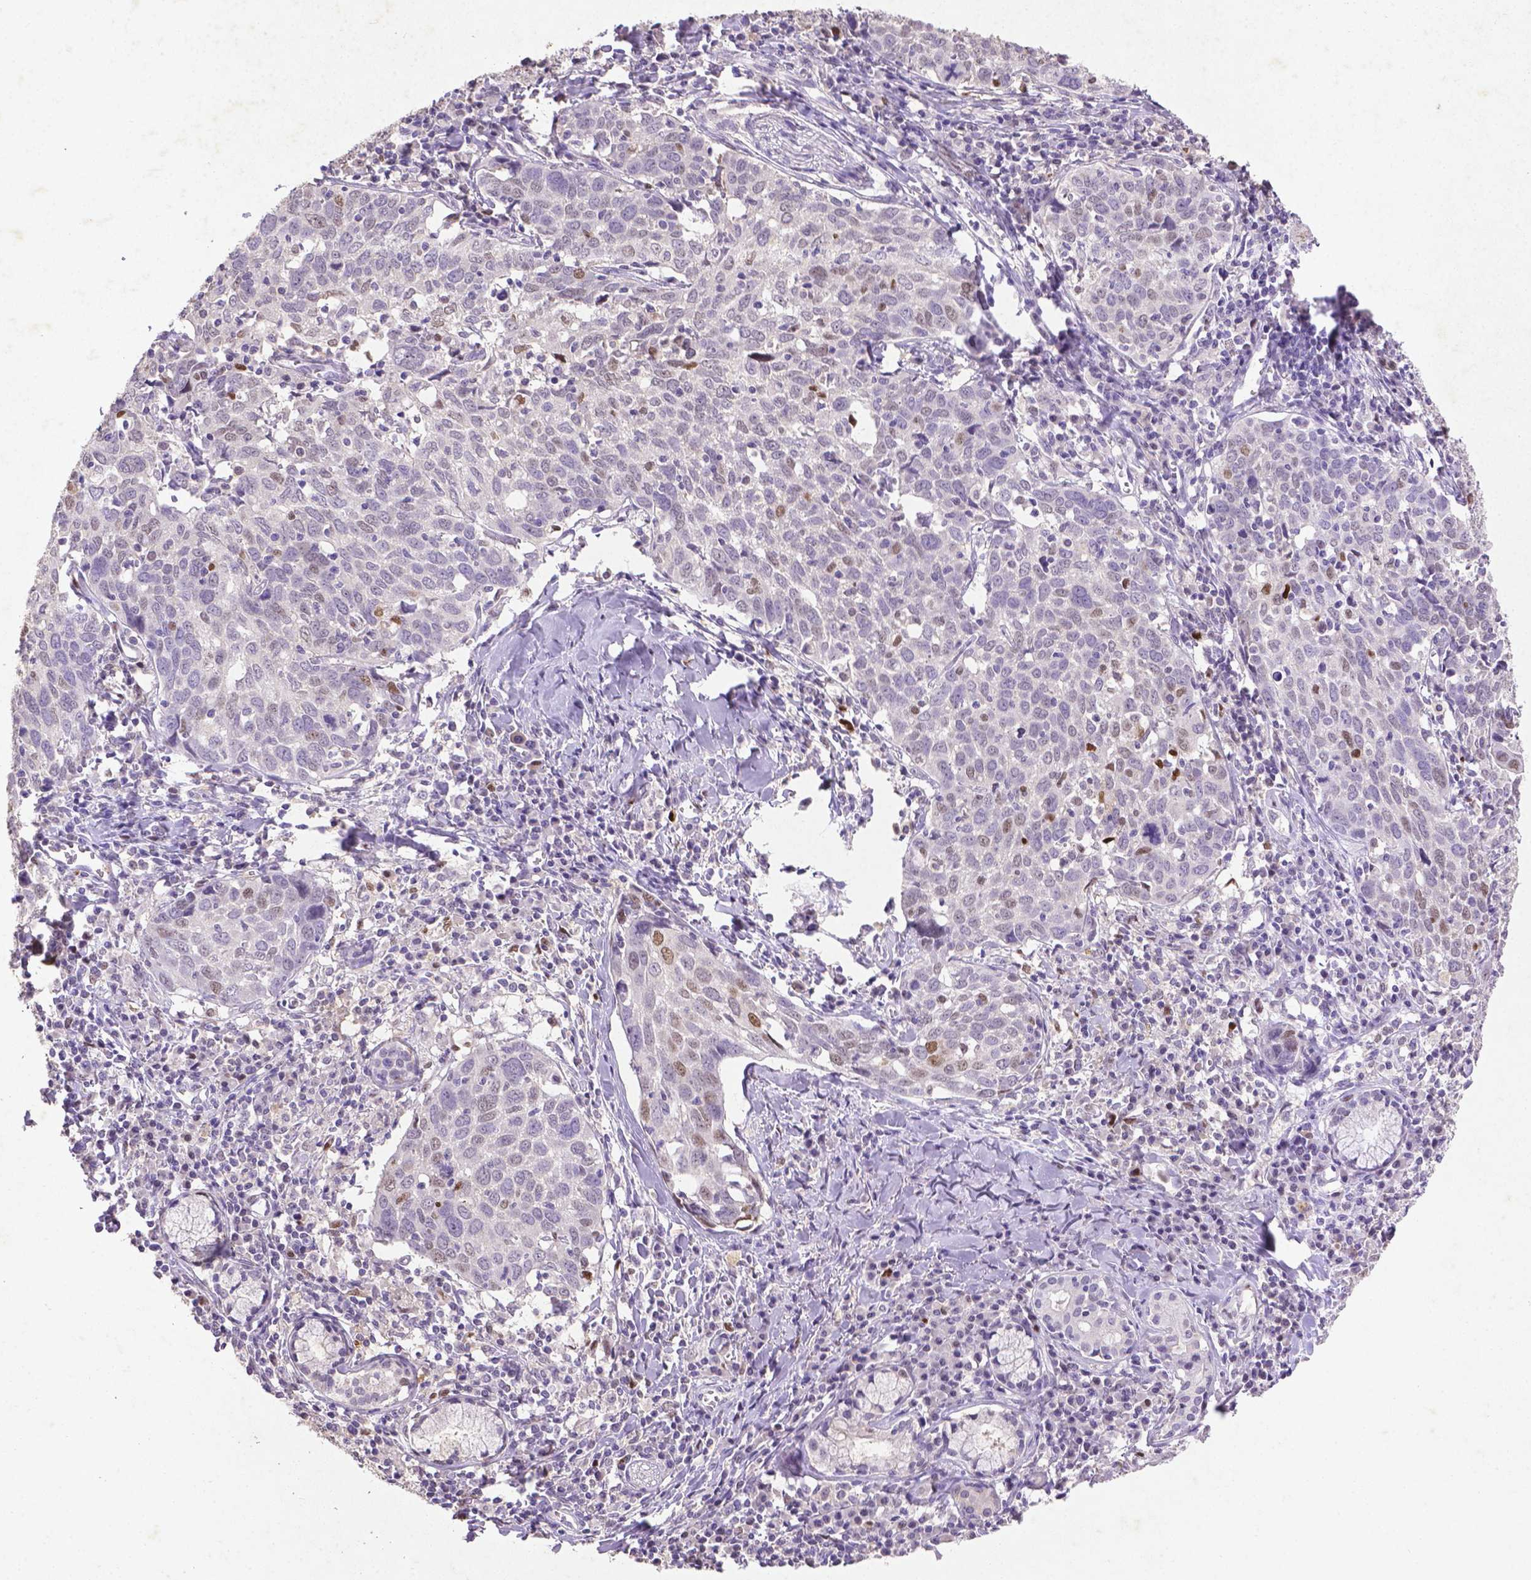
{"staining": {"intensity": "moderate", "quantity": "25%-75%", "location": "nuclear"}, "tissue": "lung cancer", "cell_type": "Tumor cells", "image_type": "cancer", "snomed": [{"axis": "morphology", "description": "Squamous cell carcinoma, NOS"}, {"axis": "topography", "description": "Lung"}], "caption": "A high-resolution image shows immunohistochemistry (IHC) staining of lung cancer, which exhibits moderate nuclear positivity in approximately 25%-75% of tumor cells.", "gene": "CDKN1A", "patient": {"sex": "male", "age": 57}}